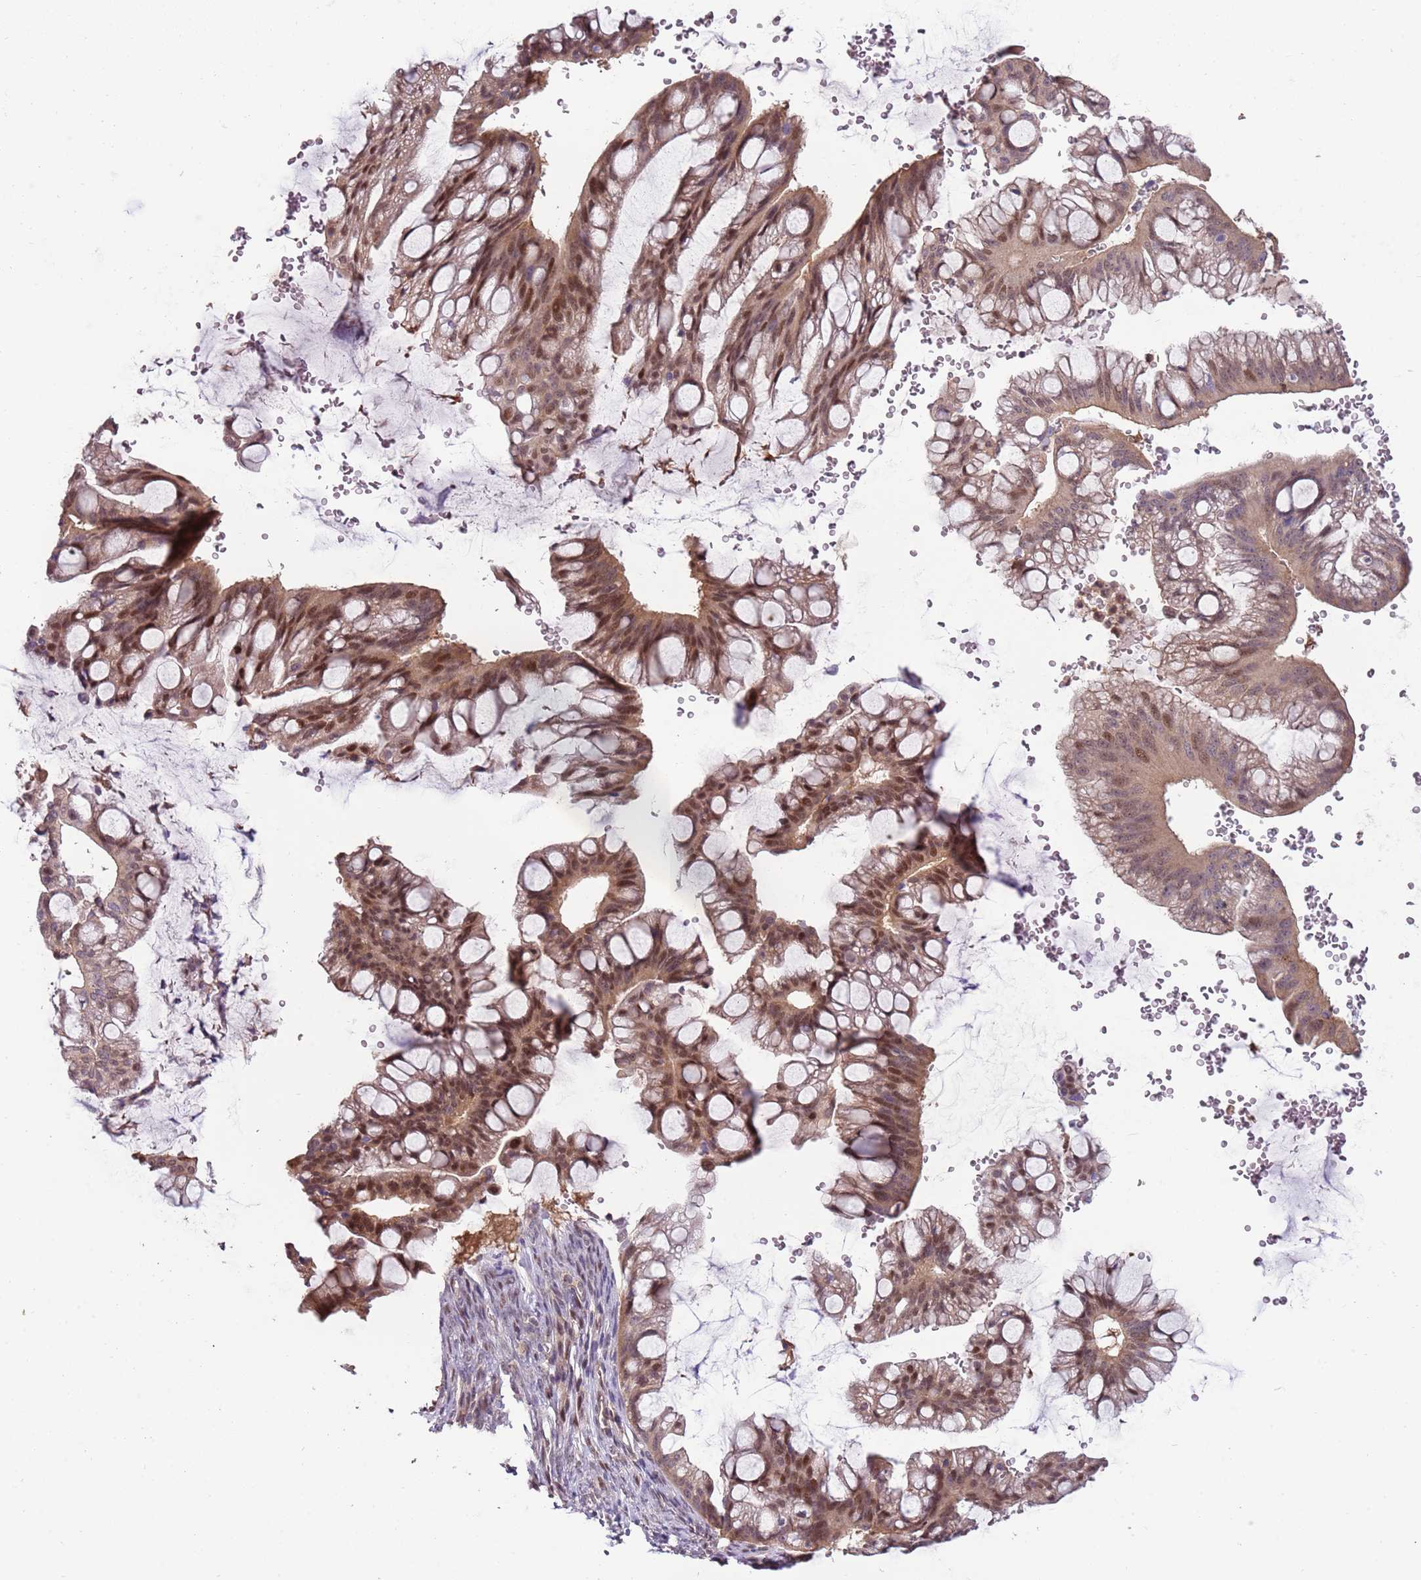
{"staining": {"intensity": "moderate", "quantity": "25%-75%", "location": "nuclear"}, "tissue": "ovarian cancer", "cell_type": "Tumor cells", "image_type": "cancer", "snomed": [{"axis": "morphology", "description": "Cystadenocarcinoma, mucinous, NOS"}, {"axis": "topography", "description": "Ovary"}], "caption": "Immunohistochemistry (IHC) image of ovarian cancer (mucinous cystadenocarcinoma) stained for a protein (brown), which shows medium levels of moderate nuclear expression in about 25%-75% of tumor cells.", "gene": "GSTO2", "patient": {"sex": "female", "age": 73}}